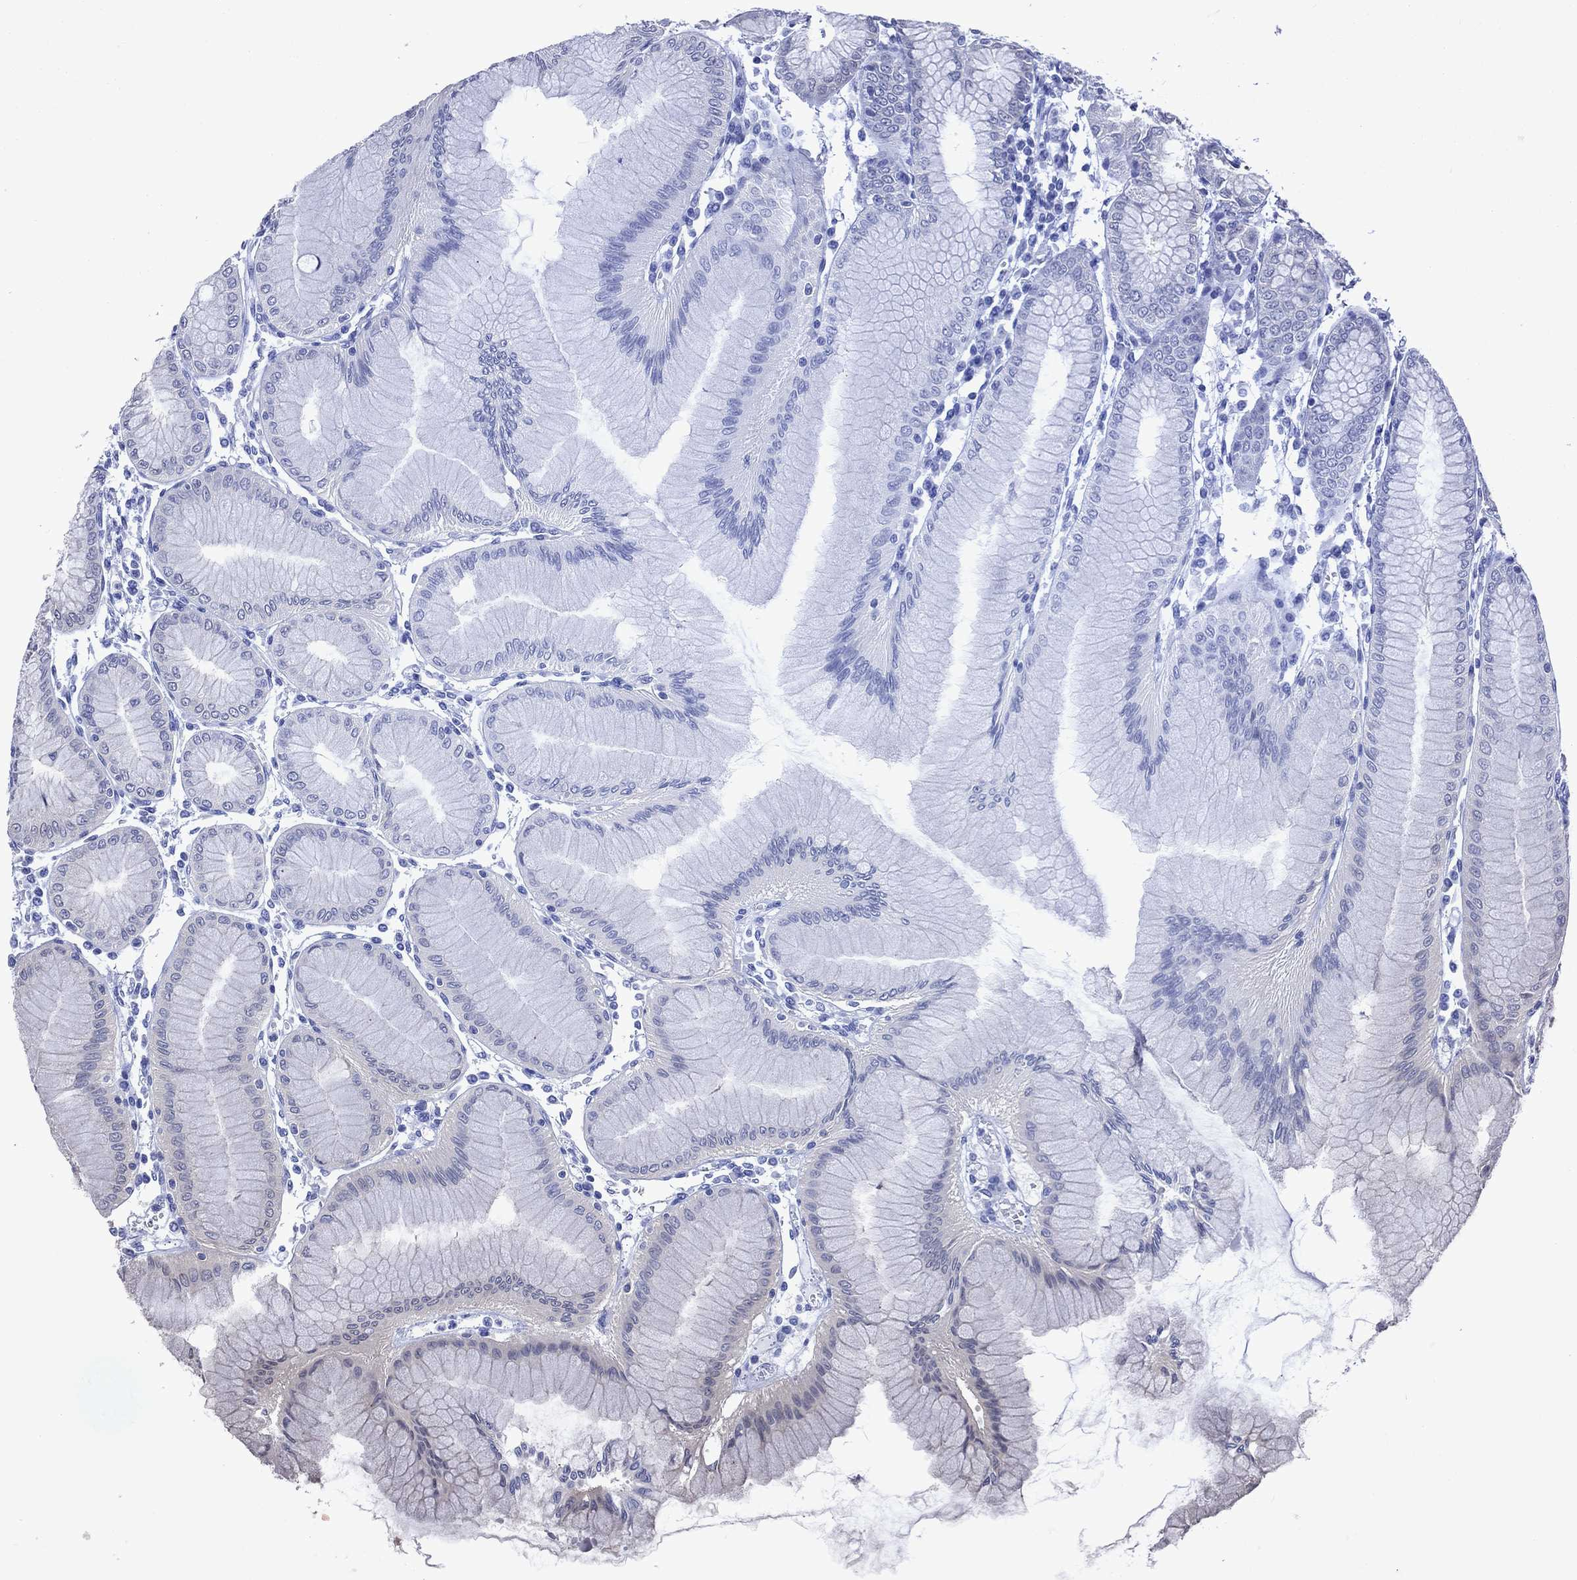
{"staining": {"intensity": "negative", "quantity": "none", "location": "none"}, "tissue": "stomach", "cell_type": "Glandular cells", "image_type": "normal", "snomed": [{"axis": "morphology", "description": "Normal tissue, NOS"}, {"axis": "topography", "description": "Stomach"}], "caption": "Immunohistochemical staining of benign stomach demonstrates no significant positivity in glandular cells.", "gene": "MTAP", "patient": {"sex": "female", "age": 57}}